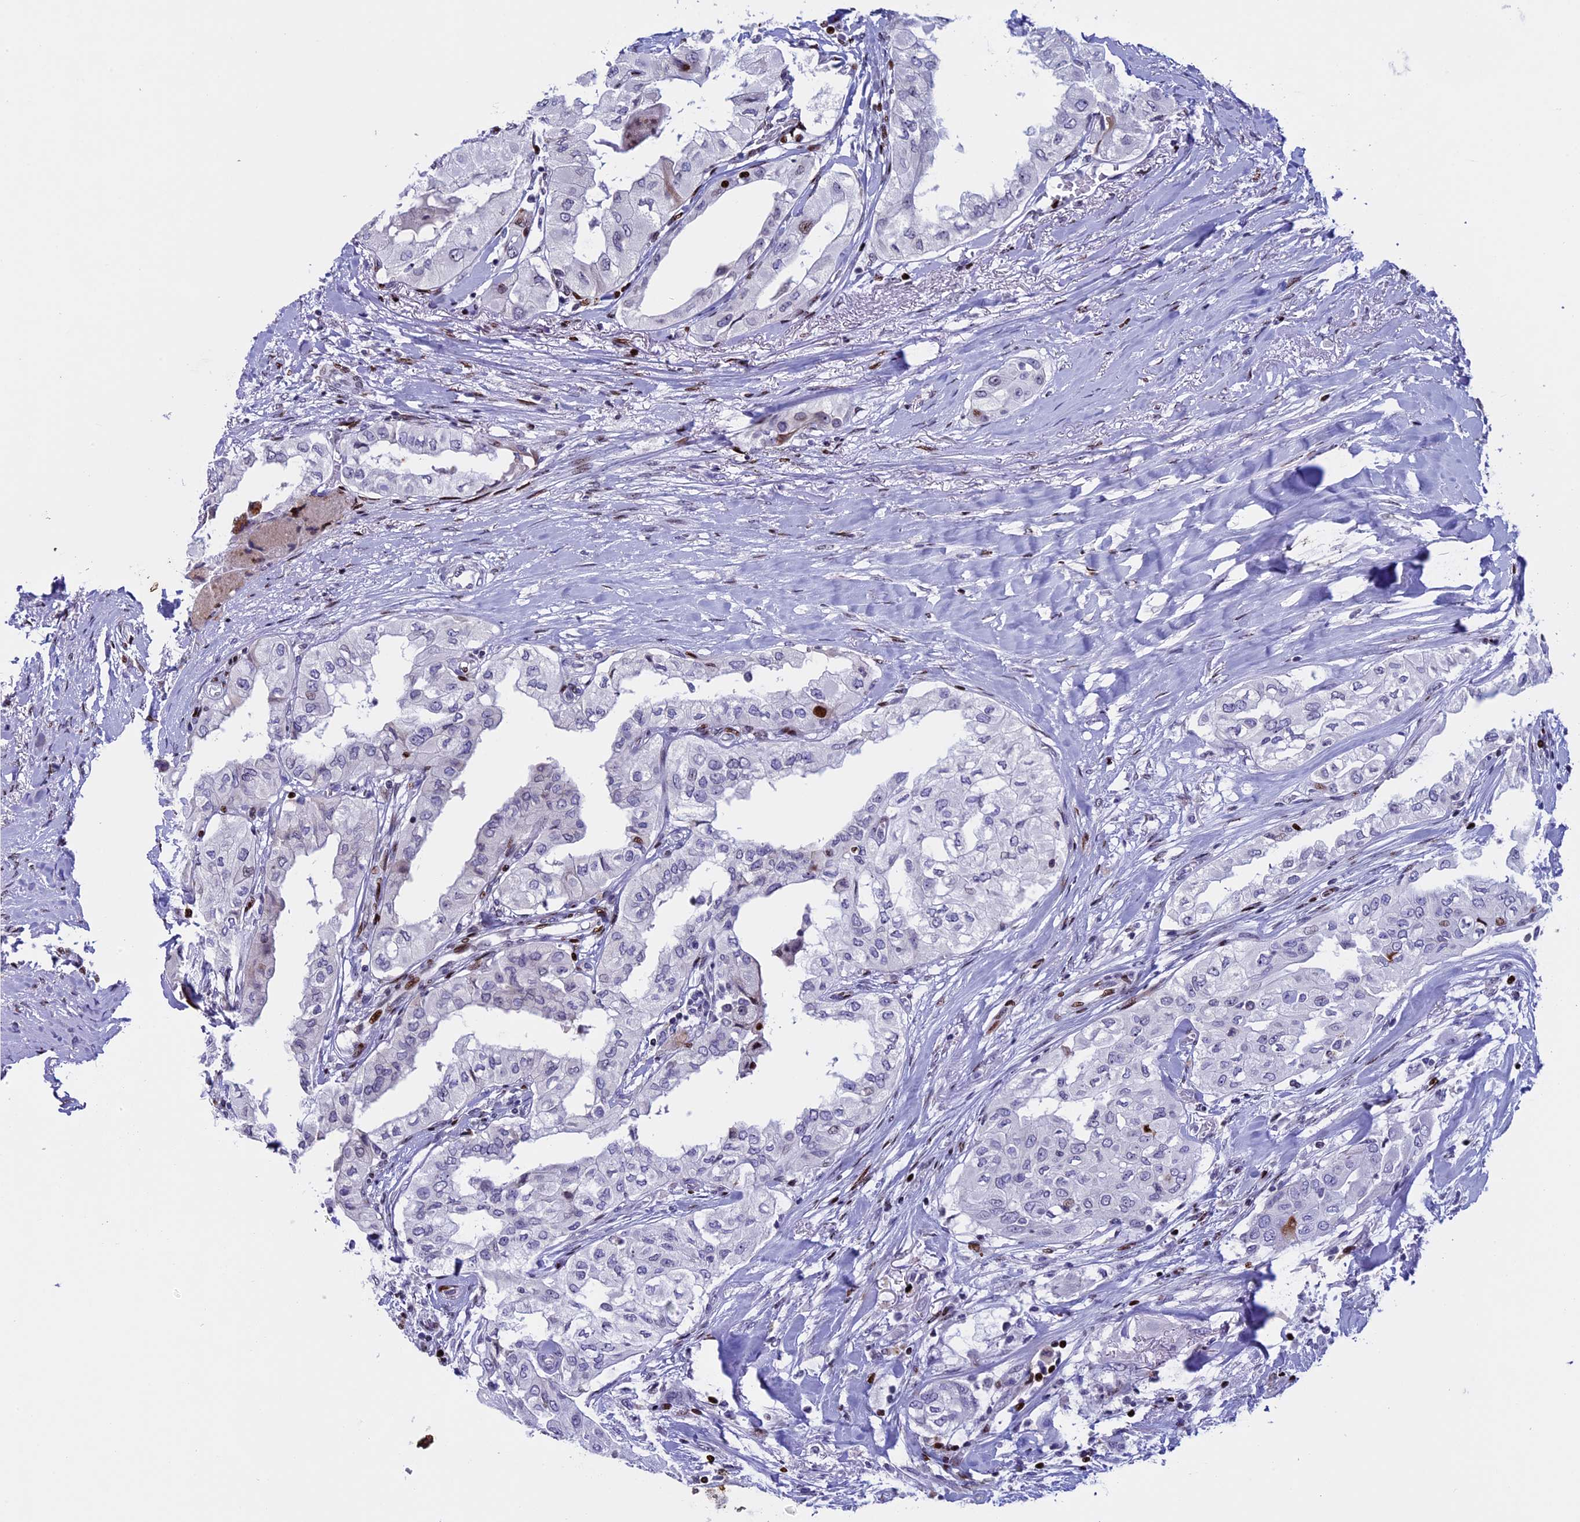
{"staining": {"intensity": "strong", "quantity": "<25%", "location": "nuclear"}, "tissue": "thyroid cancer", "cell_type": "Tumor cells", "image_type": "cancer", "snomed": [{"axis": "morphology", "description": "Papillary adenocarcinoma, NOS"}, {"axis": "topography", "description": "Thyroid gland"}], "caption": "Immunohistochemical staining of papillary adenocarcinoma (thyroid) shows medium levels of strong nuclear protein expression in approximately <25% of tumor cells.", "gene": "BTBD3", "patient": {"sex": "female", "age": 59}}